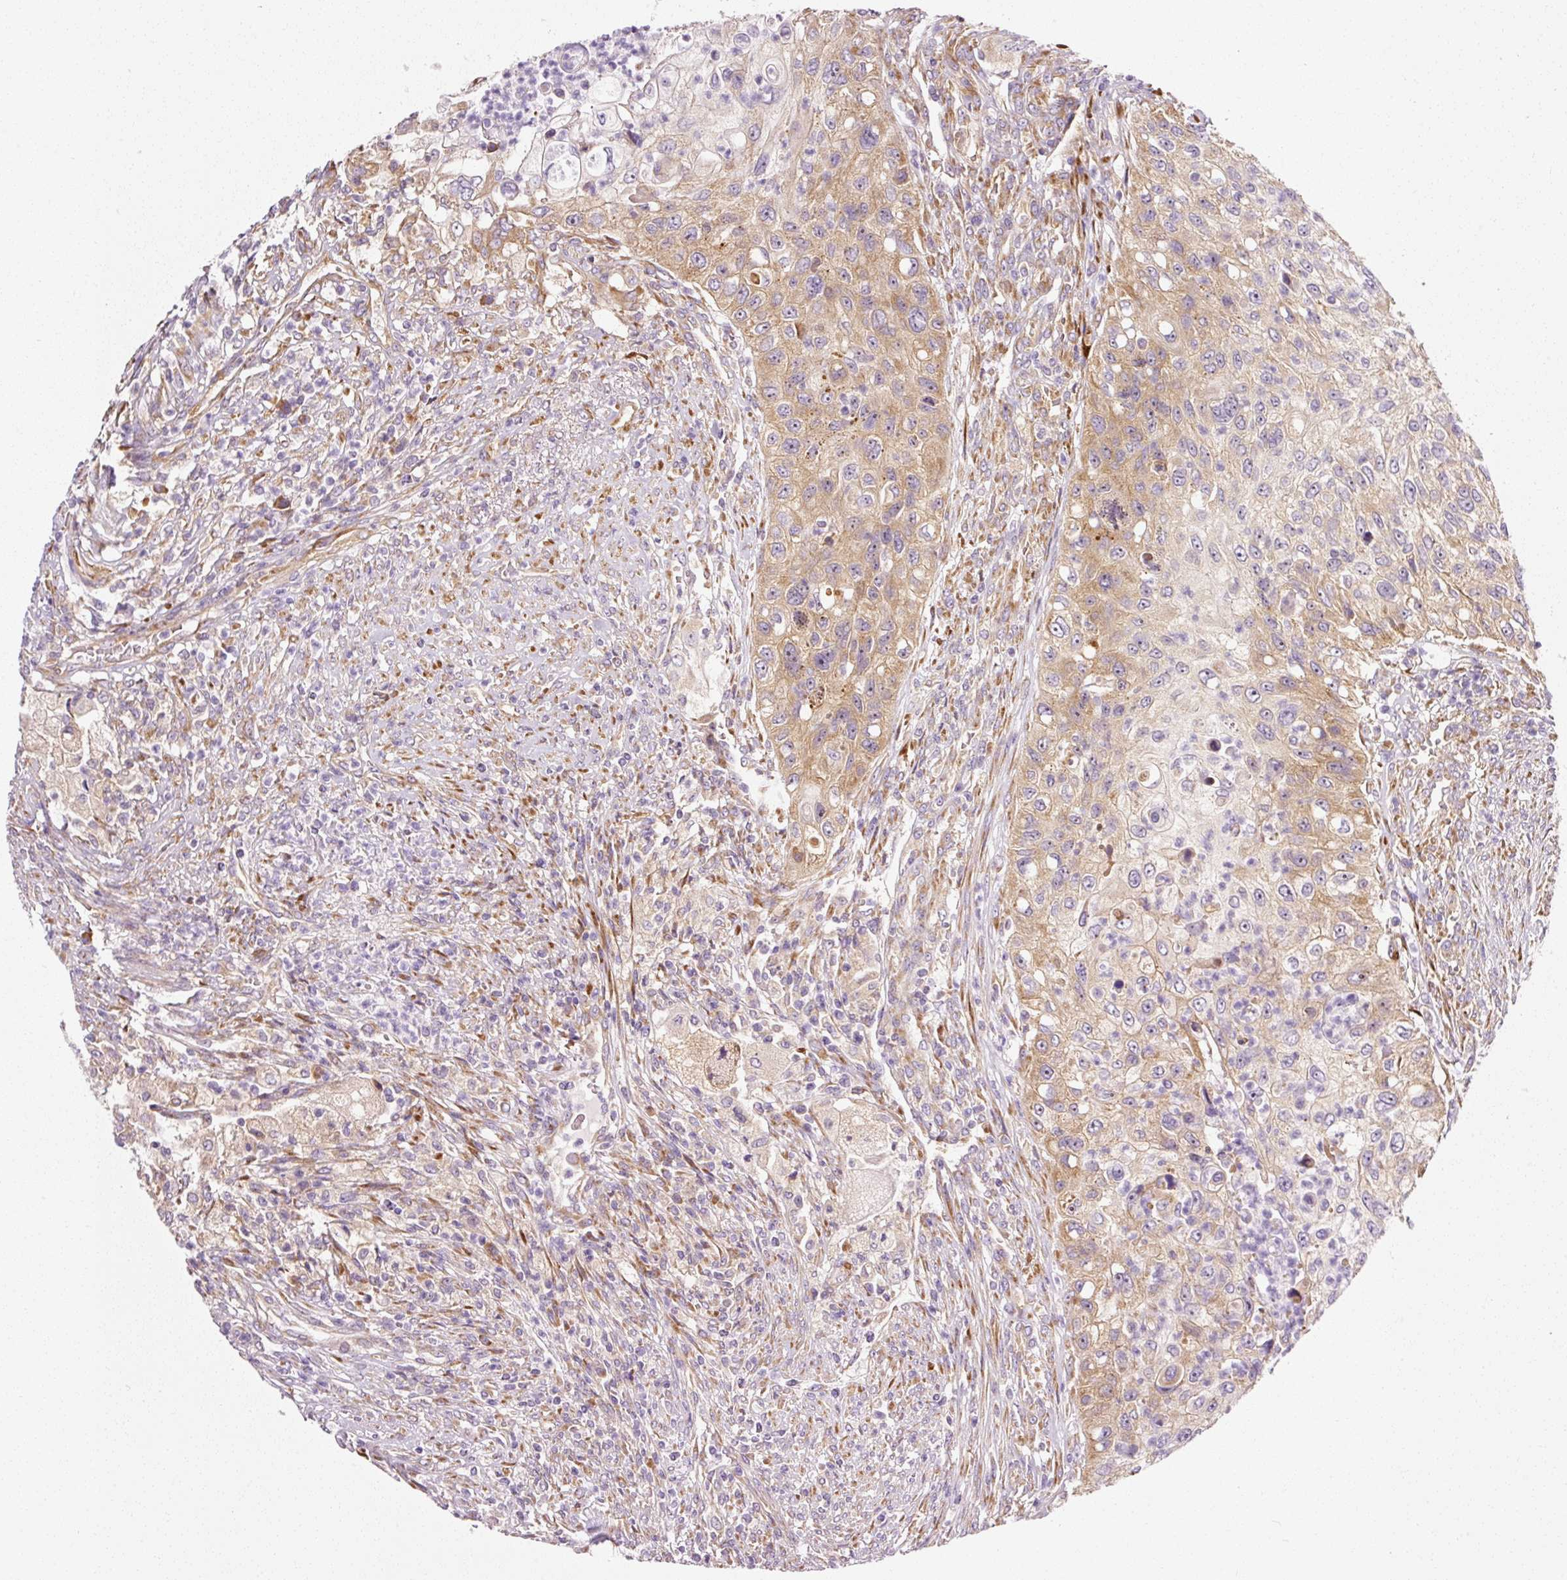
{"staining": {"intensity": "moderate", "quantity": "25%-75%", "location": "cytoplasmic/membranous"}, "tissue": "urothelial cancer", "cell_type": "Tumor cells", "image_type": "cancer", "snomed": [{"axis": "morphology", "description": "Urothelial carcinoma, High grade"}, {"axis": "topography", "description": "Urinary bladder"}], "caption": "There is medium levels of moderate cytoplasmic/membranous positivity in tumor cells of urothelial cancer, as demonstrated by immunohistochemical staining (brown color).", "gene": "RPL10A", "patient": {"sex": "female", "age": 60}}